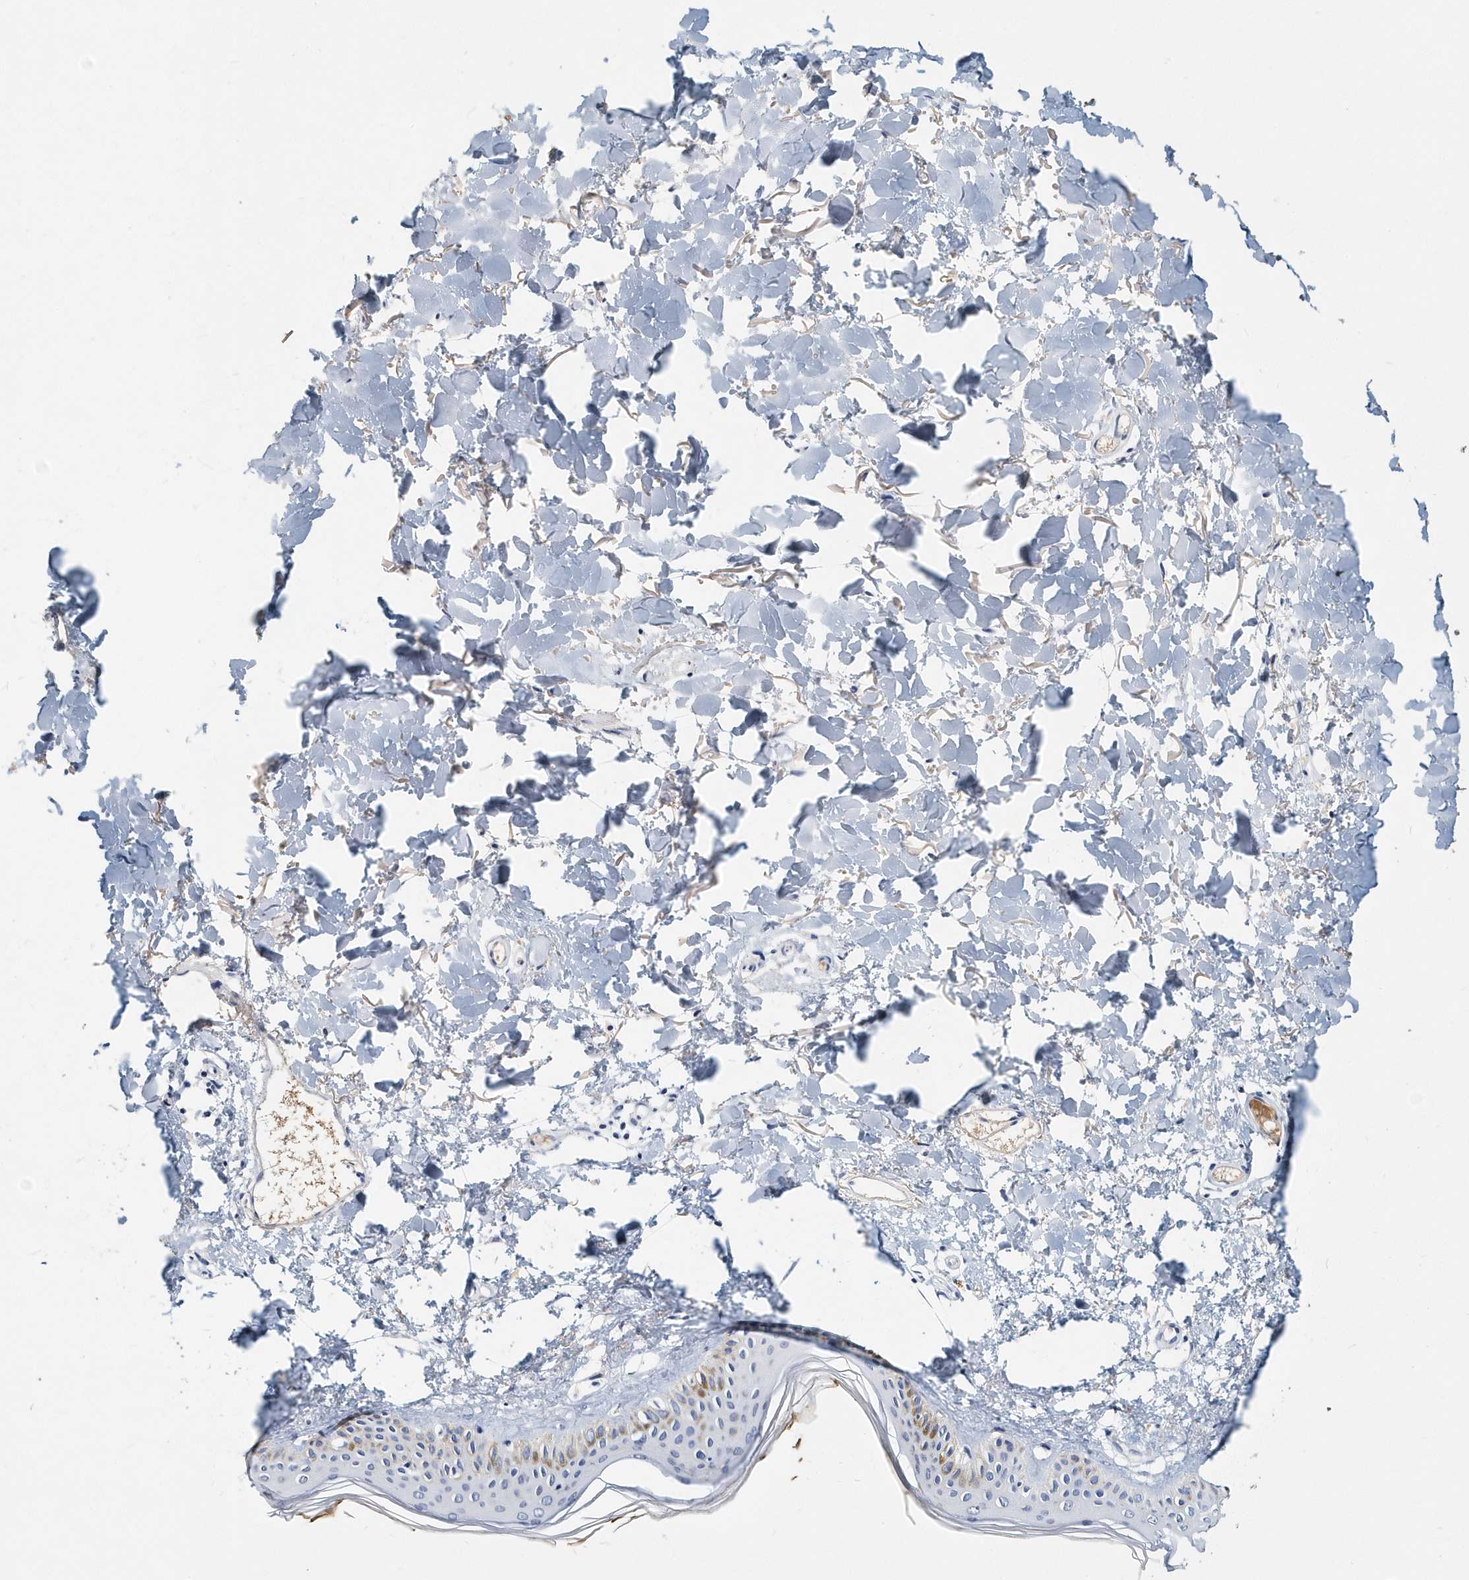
{"staining": {"intensity": "negative", "quantity": "none", "location": "none"}, "tissue": "skin", "cell_type": "Fibroblasts", "image_type": "normal", "snomed": [{"axis": "morphology", "description": "Normal tissue, NOS"}, {"axis": "topography", "description": "Skin"}], "caption": "Protein analysis of unremarkable skin reveals no significant staining in fibroblasts. (DAB (3,3'-diaminobenzidine) IHC, high magnification).", "gene": "ITGA2B", "patient": {"sex": "female", "age": 58}}